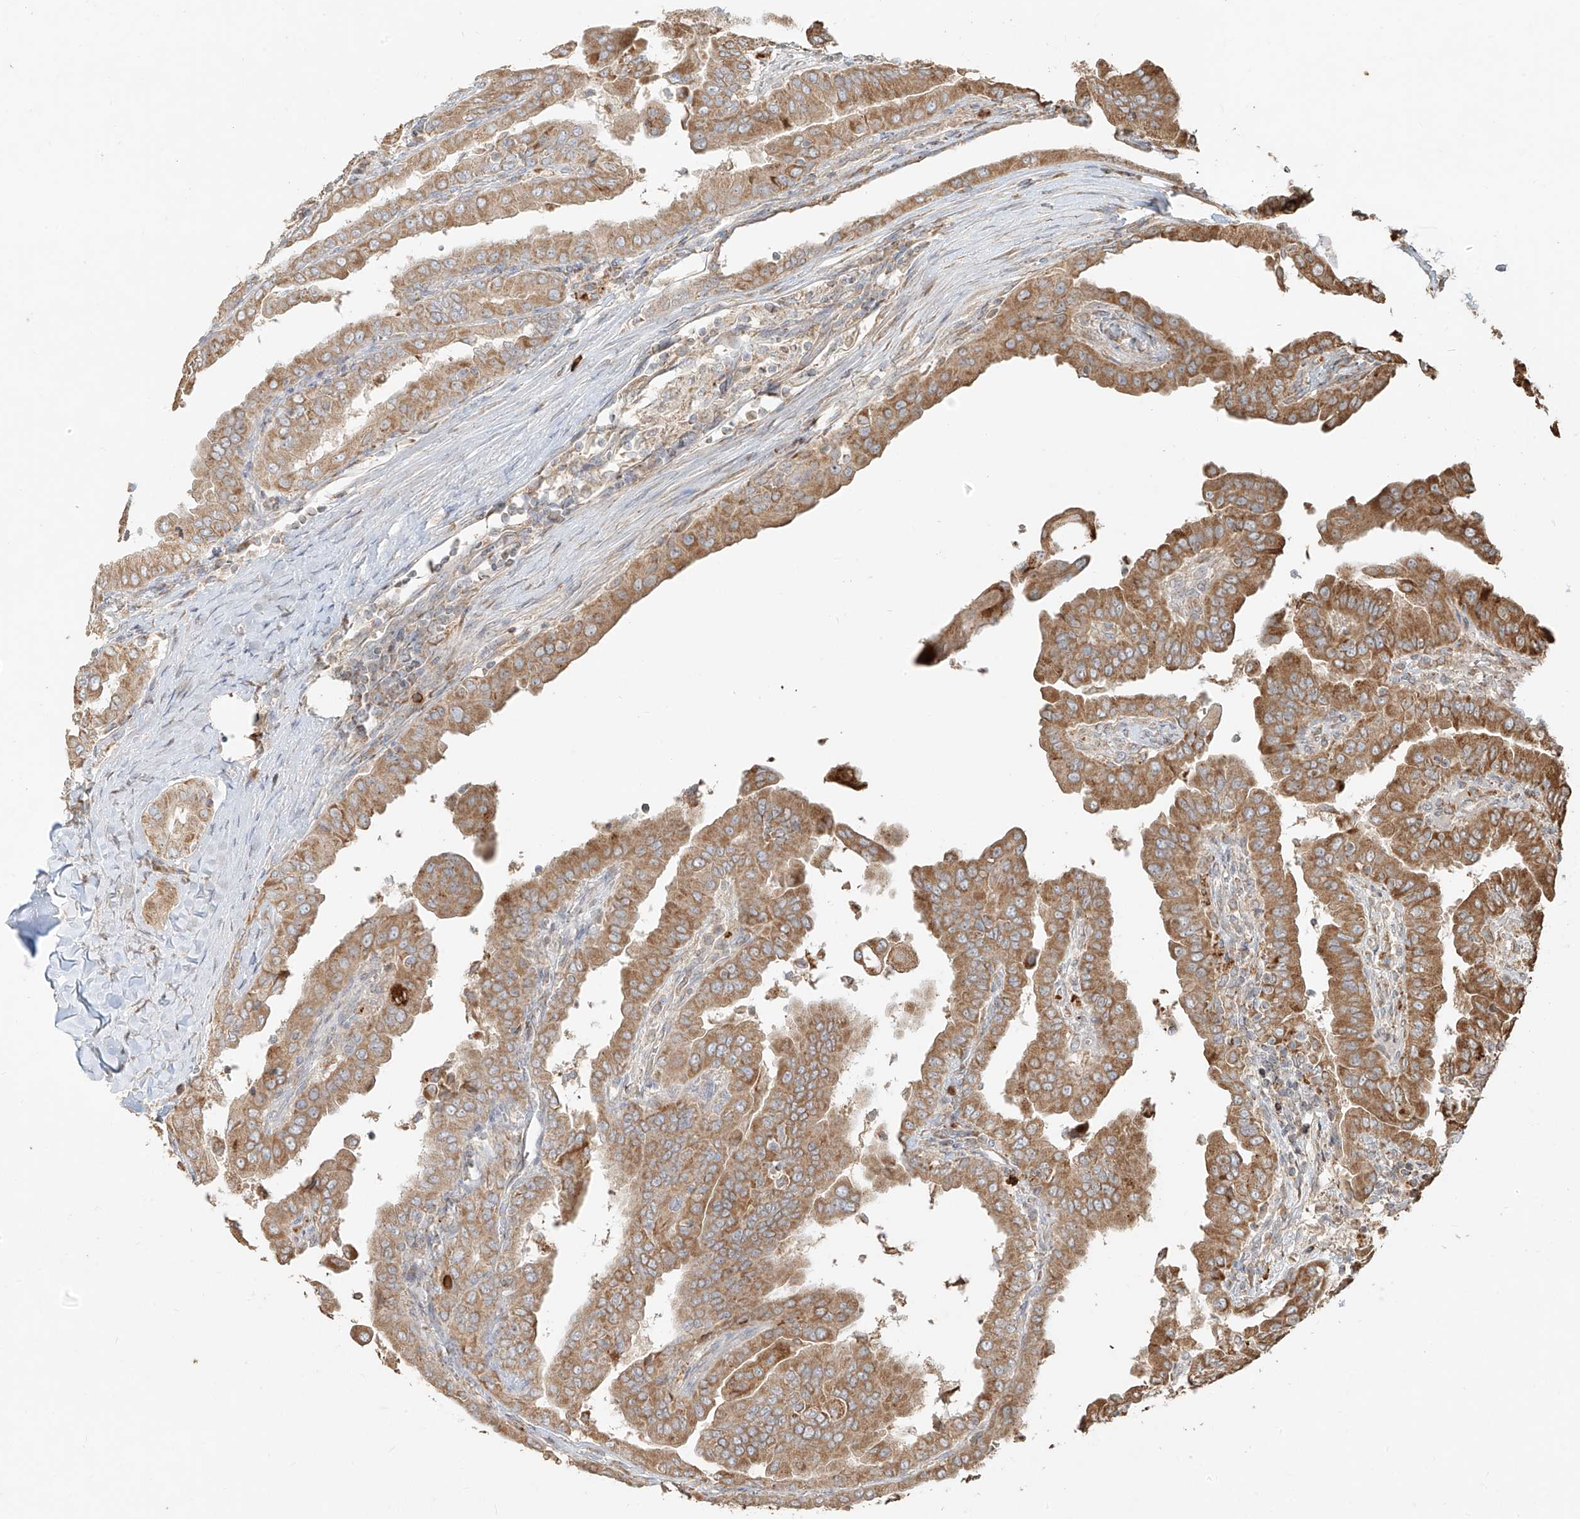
{"staining": {"intensity": "moderate", "quantity": ">75%", "location": "cytoplasmic/membranous"}, "tissue": "thyroid cancer", "cell_type": "Tumor cells", "image_type": "cancer", "snomed": [{"axis": "morphology", "description": "Papillary adenocarcinoma, NOS"}, {"axis": "topography", "description": "Thyroid gland"}], "caption": "Immunohistochemical staining of human thyroid papillary adenocarcinoma demonstrates medium levels of moderate cytoplasmic/membranous positivity in about >75% of tumor cells. (DAB IHC, brown staining for protein, blue staining for nuclei).", "gene": "EFNB1", "patient": {"sex": "male", "age": 33}}